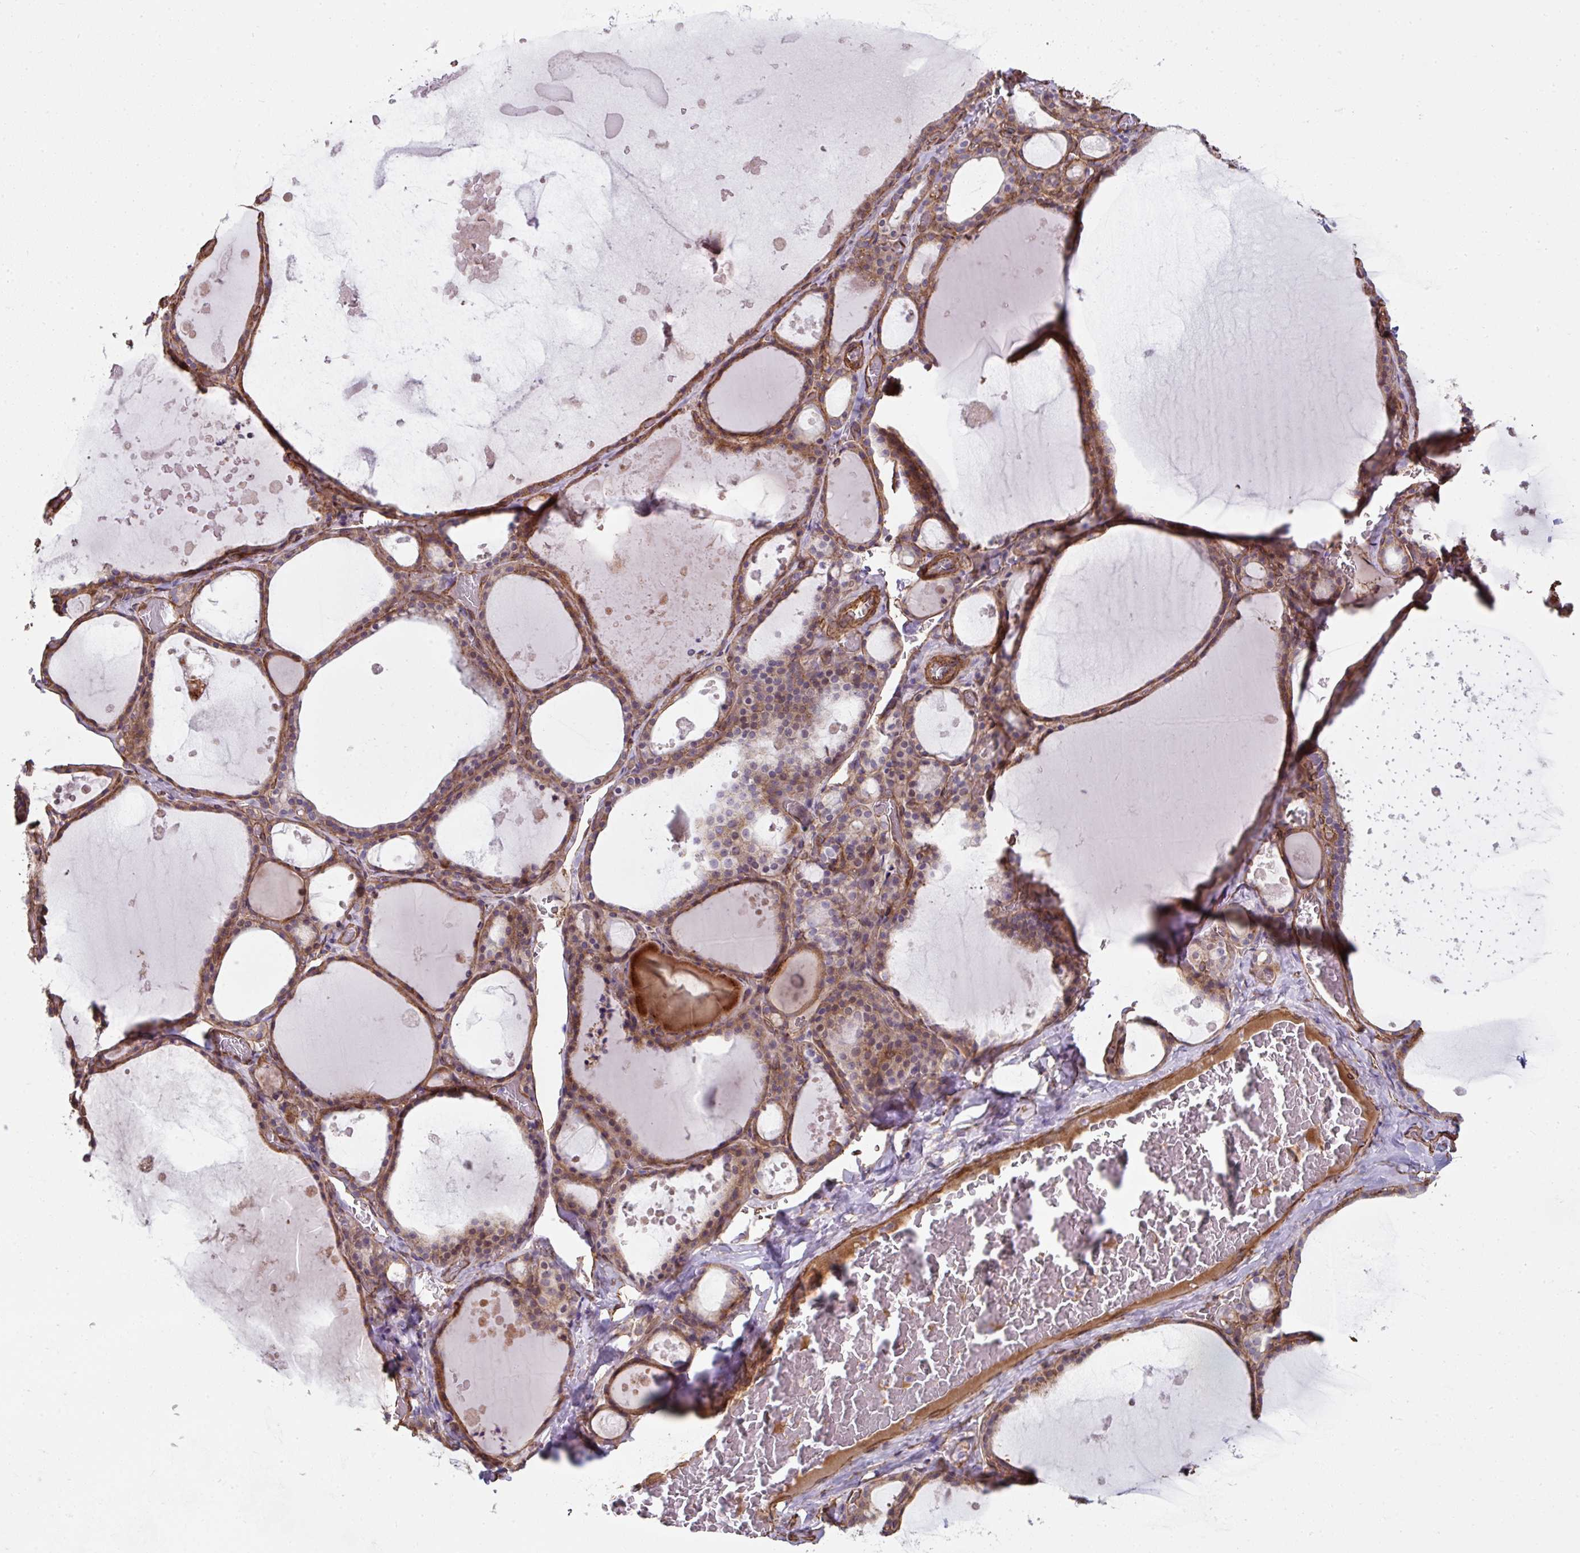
{"staining": {"intensity": "moderate", "quantity": ">75%", "location": "cytoplasmic/membranous"}, "tissue": "thyroid gland", "cell_type": "Glandular cells", "image_type": "normal", "snomed": [{"axis": "morphology", "description": "Normal tissue, NOS"}, {"axis": "topography", "description": "Thyroid gland"}], "caption": "Unremarkable thyroid gland displays moderate cytoplasmic/membranous expression in about >75% of glandular cells, visualized by immunohistochemistry.", "gene": "ANKUB1", "patient": {"sex": "male", "age": 56}}